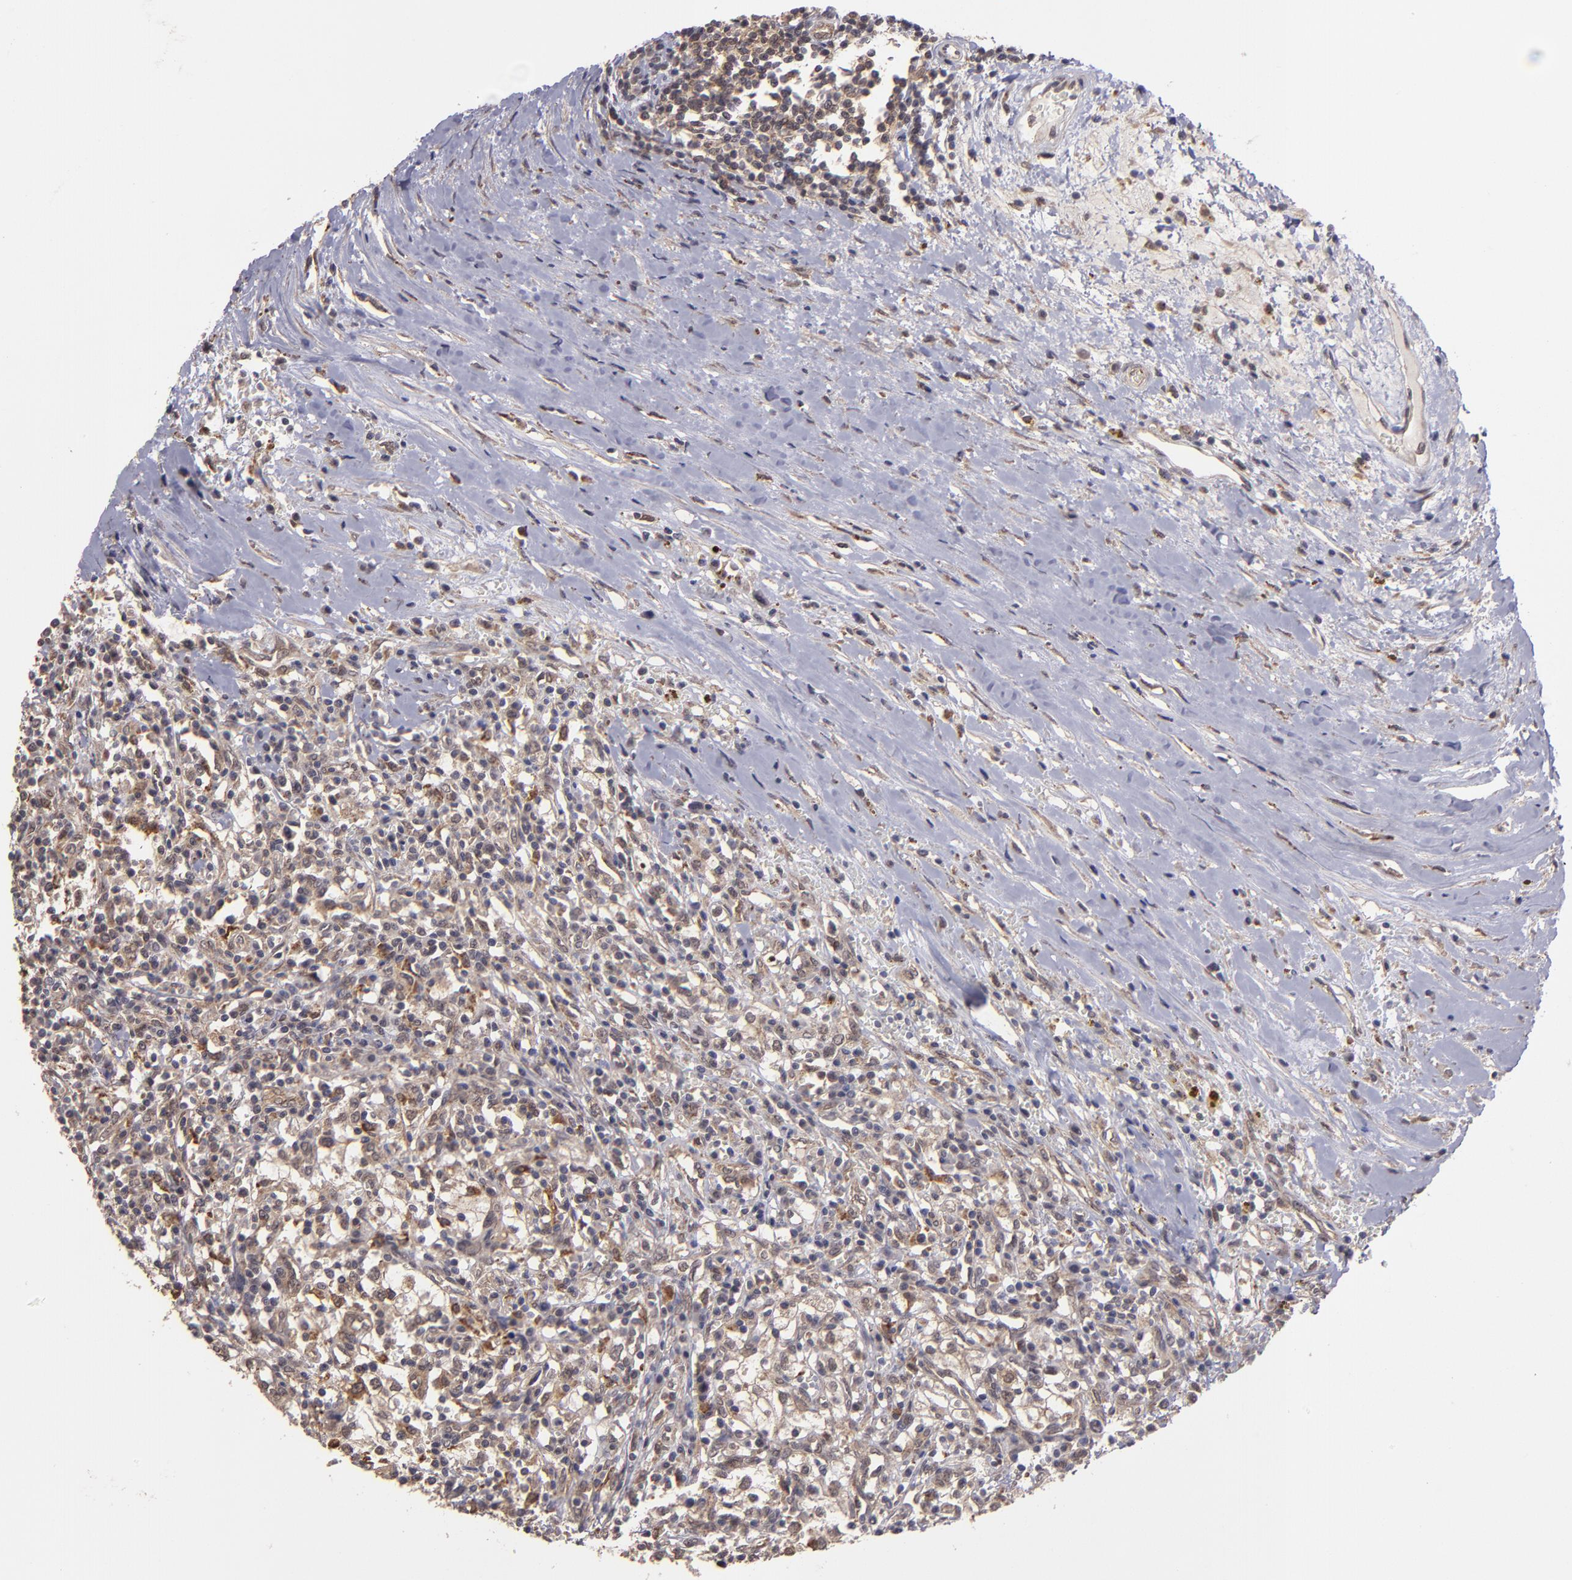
{"staining": {"intensity": "weak", "quantity": "25%-75%", "location": "cytoplasmic/membranous"}, "tissue": "renal cancer", "cell_type": "Tumor cells", "image_type": "cancer", "snomed": [{"axis": "morphology", "description": "Adenocarcinoma, NOS"}, {"axis": "topography", "description": "Kidney"}], "caption": "Immunohistochemical staining of human adenocarcinoma (renal) displays weak cytoplasmic/membranous protein staining in about 25%-75% of tumor cells.", "gene": "SIPA1L1", "patient": {"sex": "male", "age": 82}}